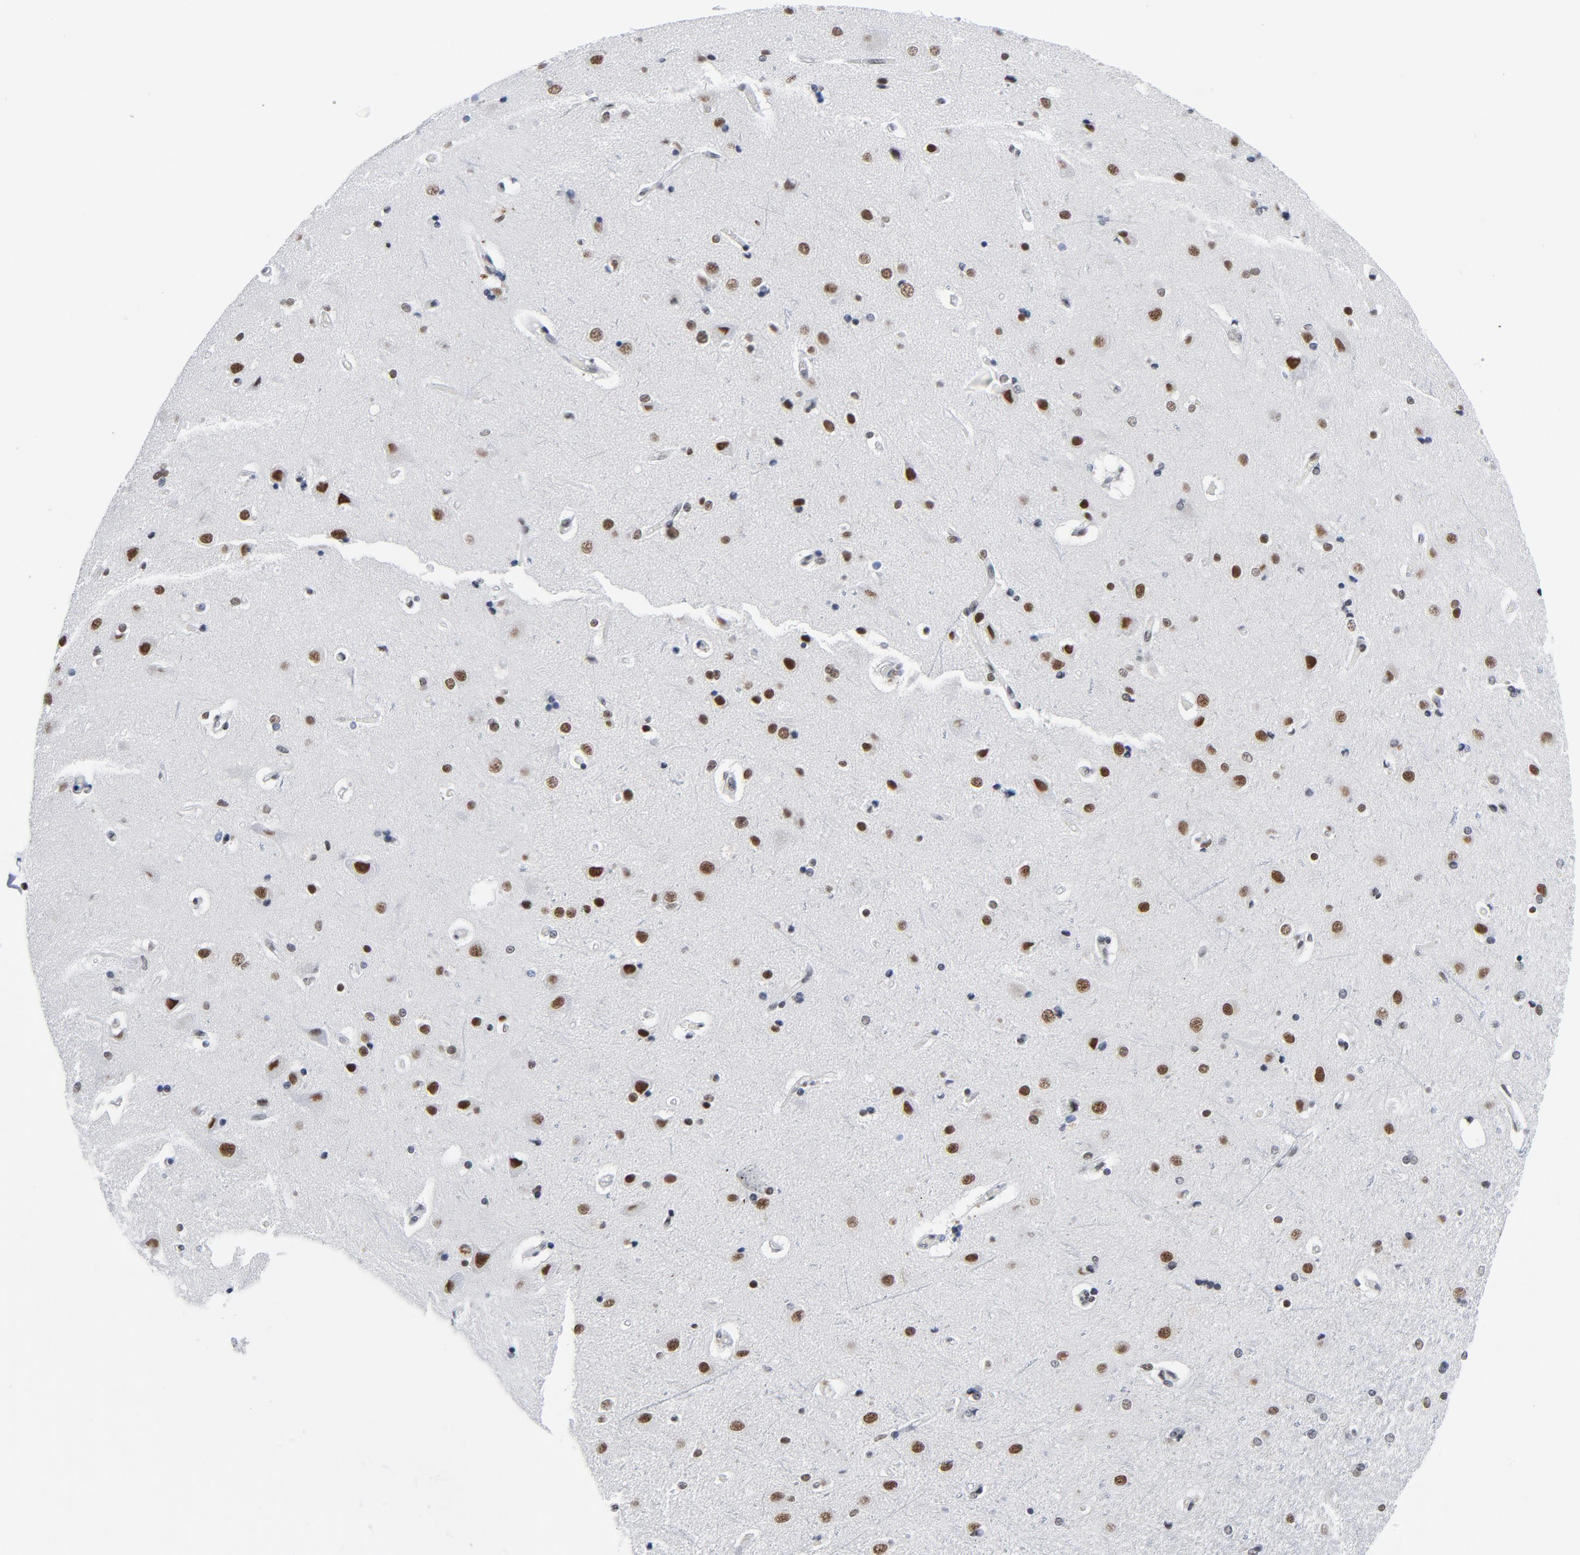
{"staining": {"intensity": "negative", "quantity": "none", "location": "none"}, "tissue": "cerebral cortex", "cell_type": "Endothelial cells", "image_type": "normal", "snomed": [{"axis": "morphology", "description": "Normal tissue, NOS"}, {"axis": "topography", "description": "Cerebral cortex"}], "caption": "The micrograph exhibits no significant positivity in endothelial cells of cerebral cortex. (Brightfield microscopy of DAB (3,3'-diaminobenzidine) IHC at high magnification).", "gene": "CSTF2", "patient": {"sex": "male", "age": 62}}